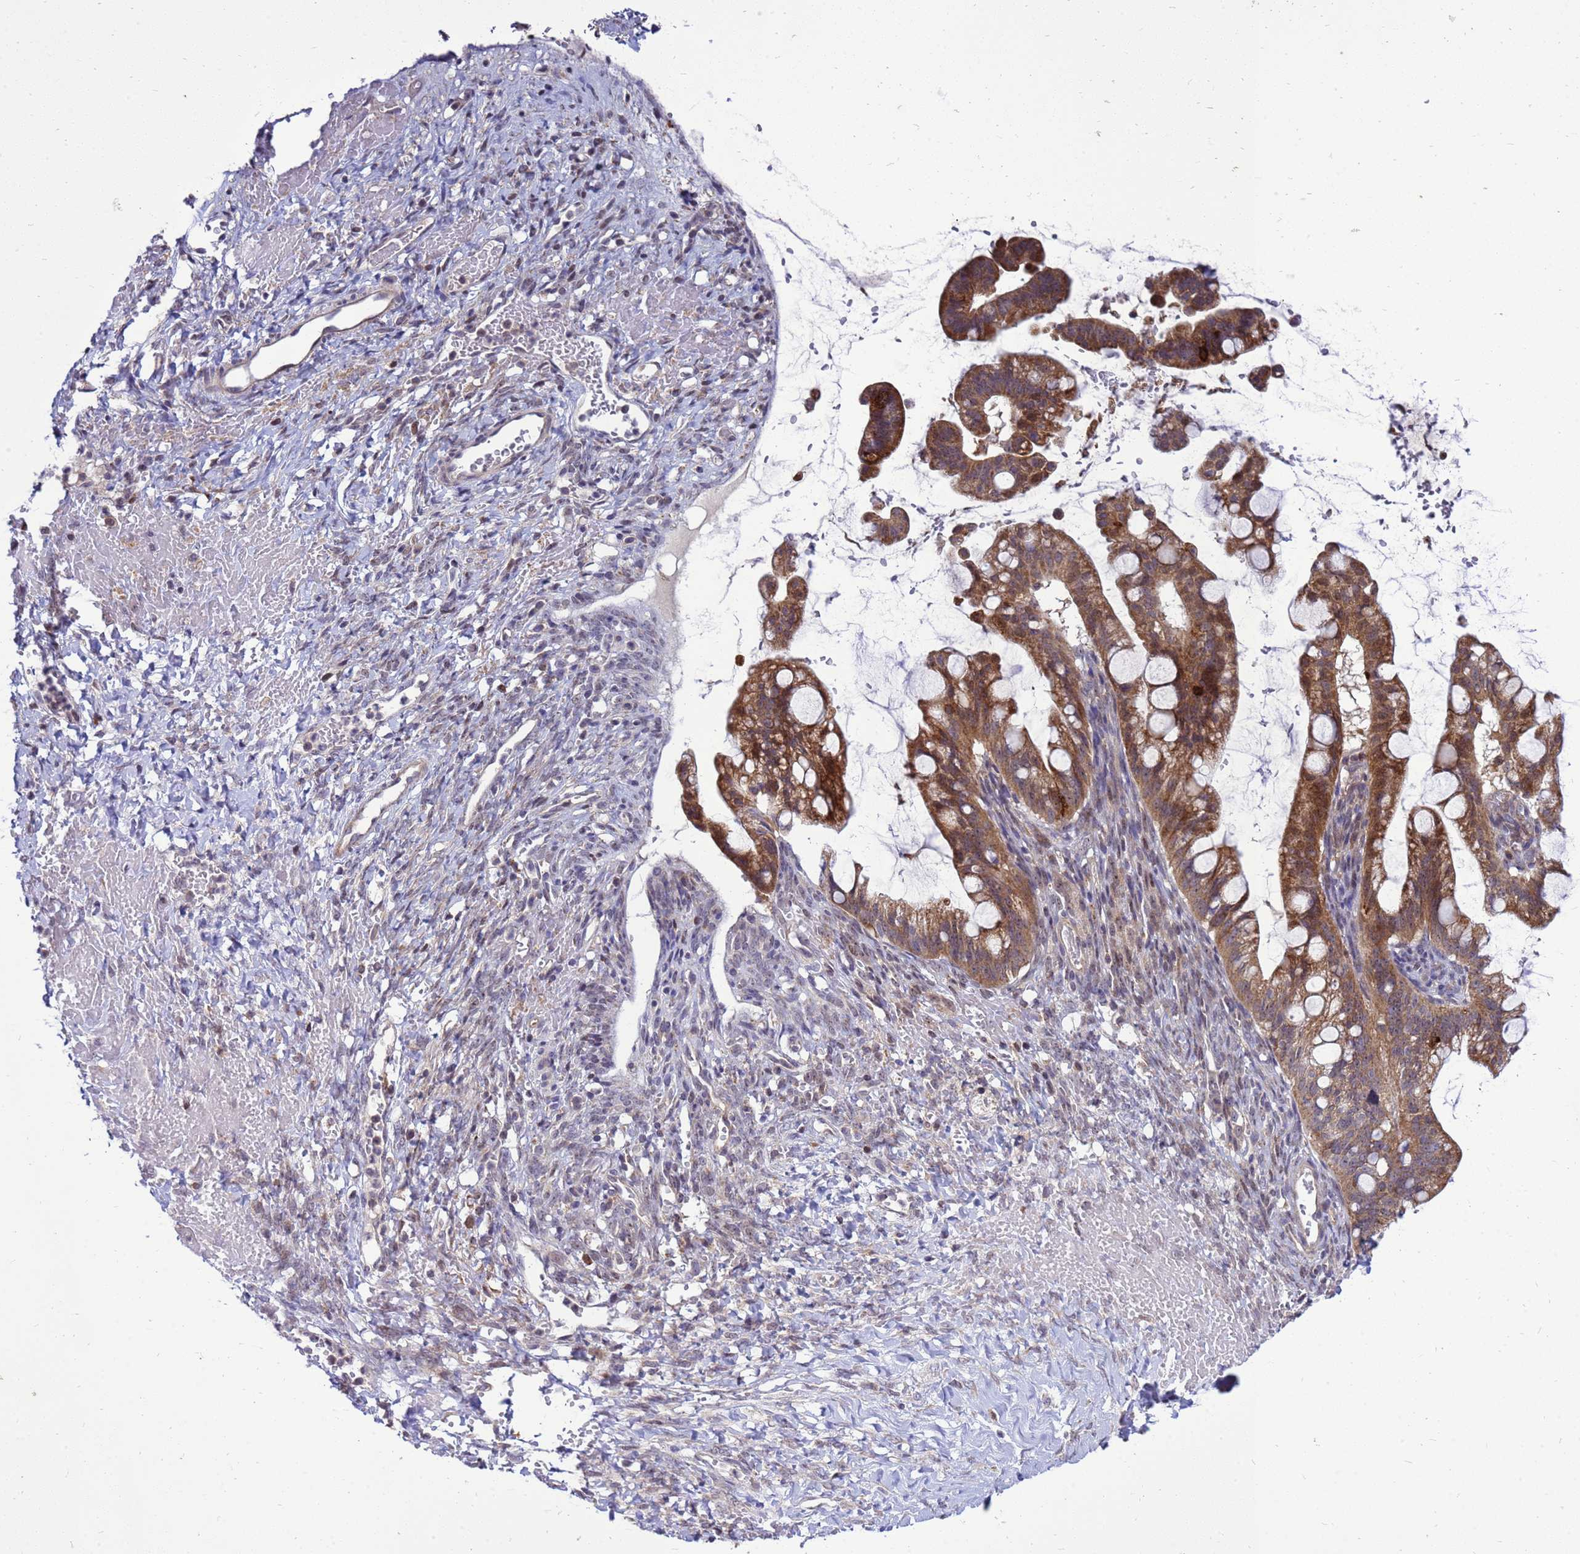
{"staining": {"intensity": "moderate", "quantity": ">75%", "location": "cytoplasmic/membranous"}, "tissue": "ovarian cancer", "cell_type": "Tumor cells", "image_type": "cancer", "snomed": [{"axis": "morphology", "description": "Cystadenocarcinoma, mucinous, NOS"}, {"axis": "topography", "description": "Ovary"}], "caption": "The image exhibits staining of mucinous cystadenocarcinoma (ovarian), revealing moderate cytoplasmic/membranous protein expression (brown color) within tumor cells.", "gene": "C12orf43", "patient": {"sex": "female", "age": 73}}